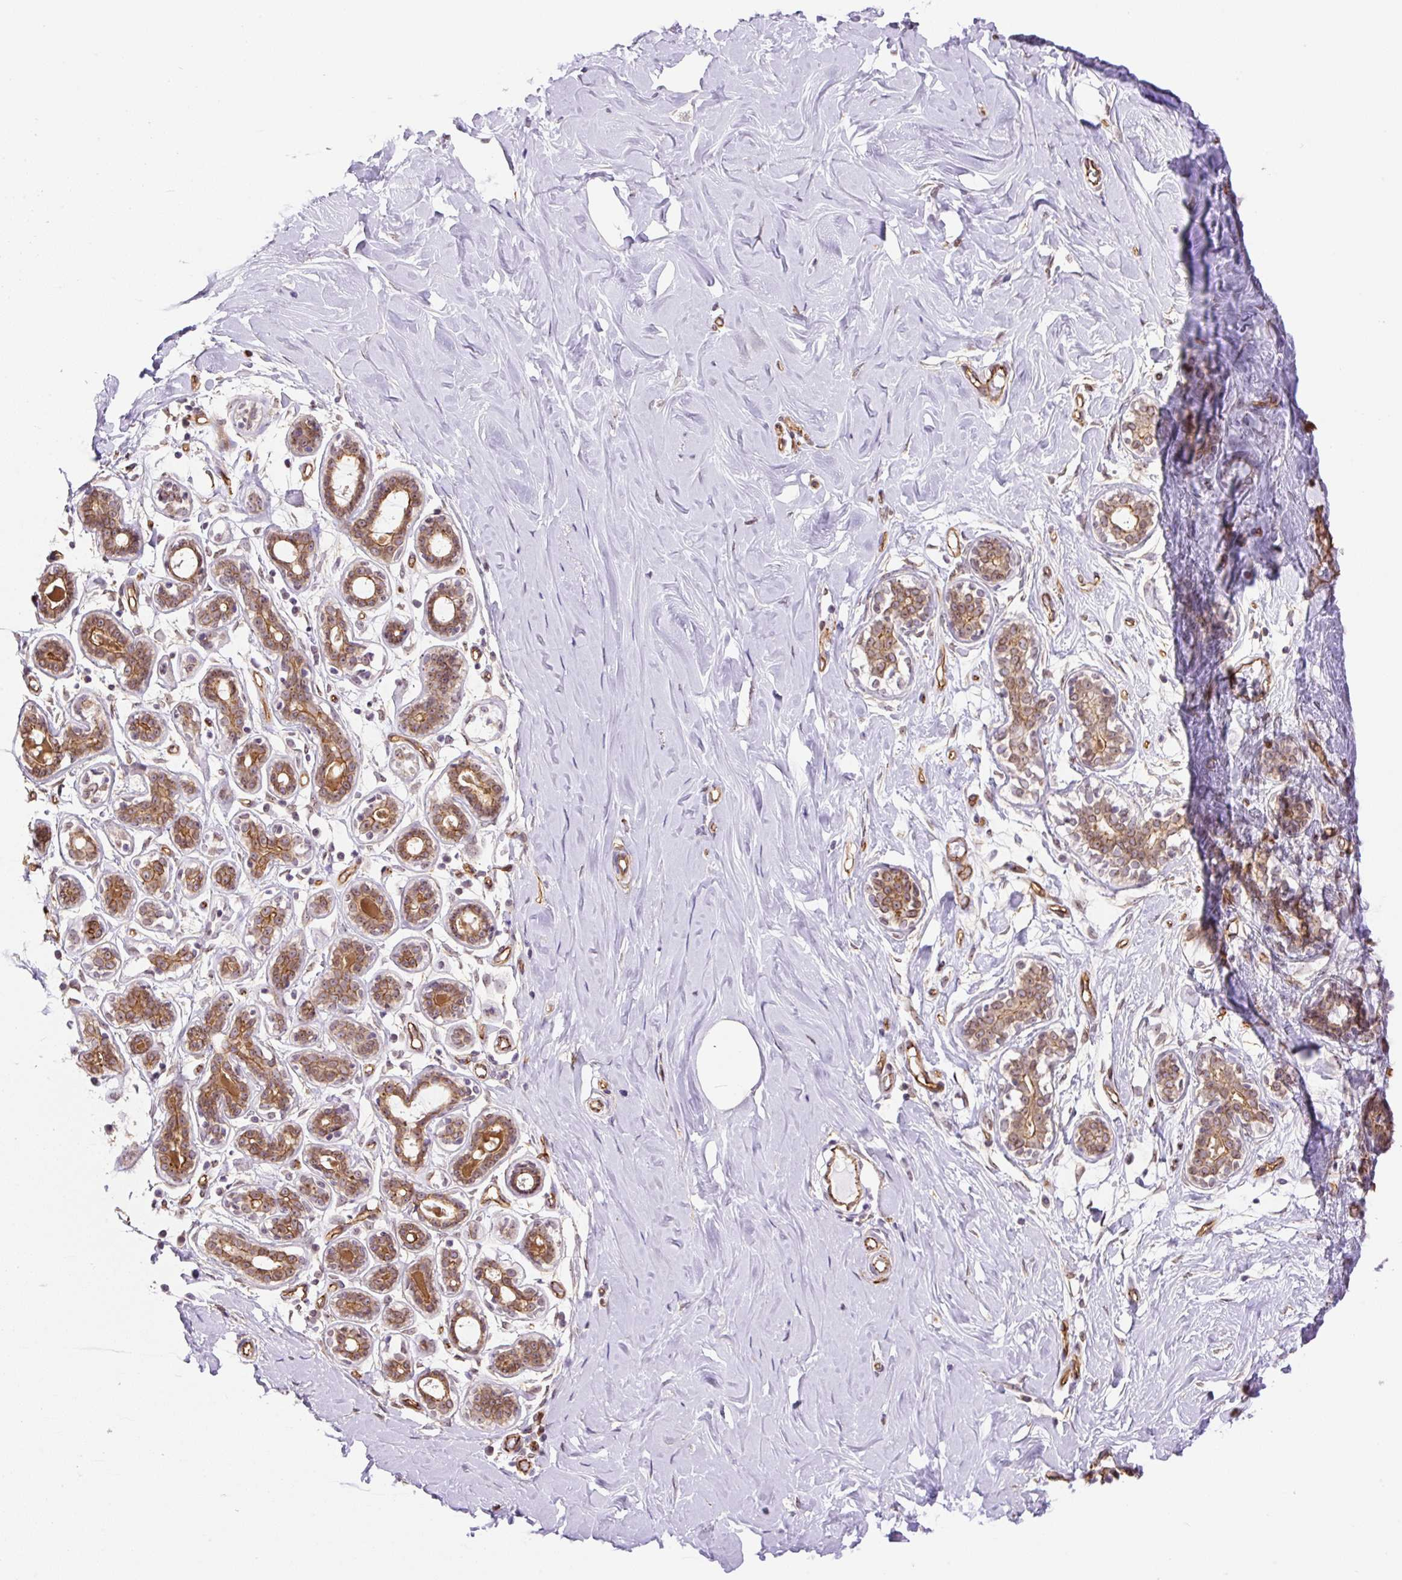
{"staining": {"intensity": "negative", "quantity": "none", "location": "none"}, "tissue": "breast", "cell_type": "Adipocytes", "image_type": "normal", "snomed": [{"axis": "morphology", "description": "Normal tissue, NOS"}, {"axis": "topography", "description": "Breast"}], "caption": "A micrograph of human breast is negative for staining in adipocytes. The staining was performed using DAB to visualize the protein expression in brown, while the nuclei were stained in blue with hematoxylin (Magnification: 20x).", "gene": "MYO5C", "patient": {"sex": "female", "age": 27}}